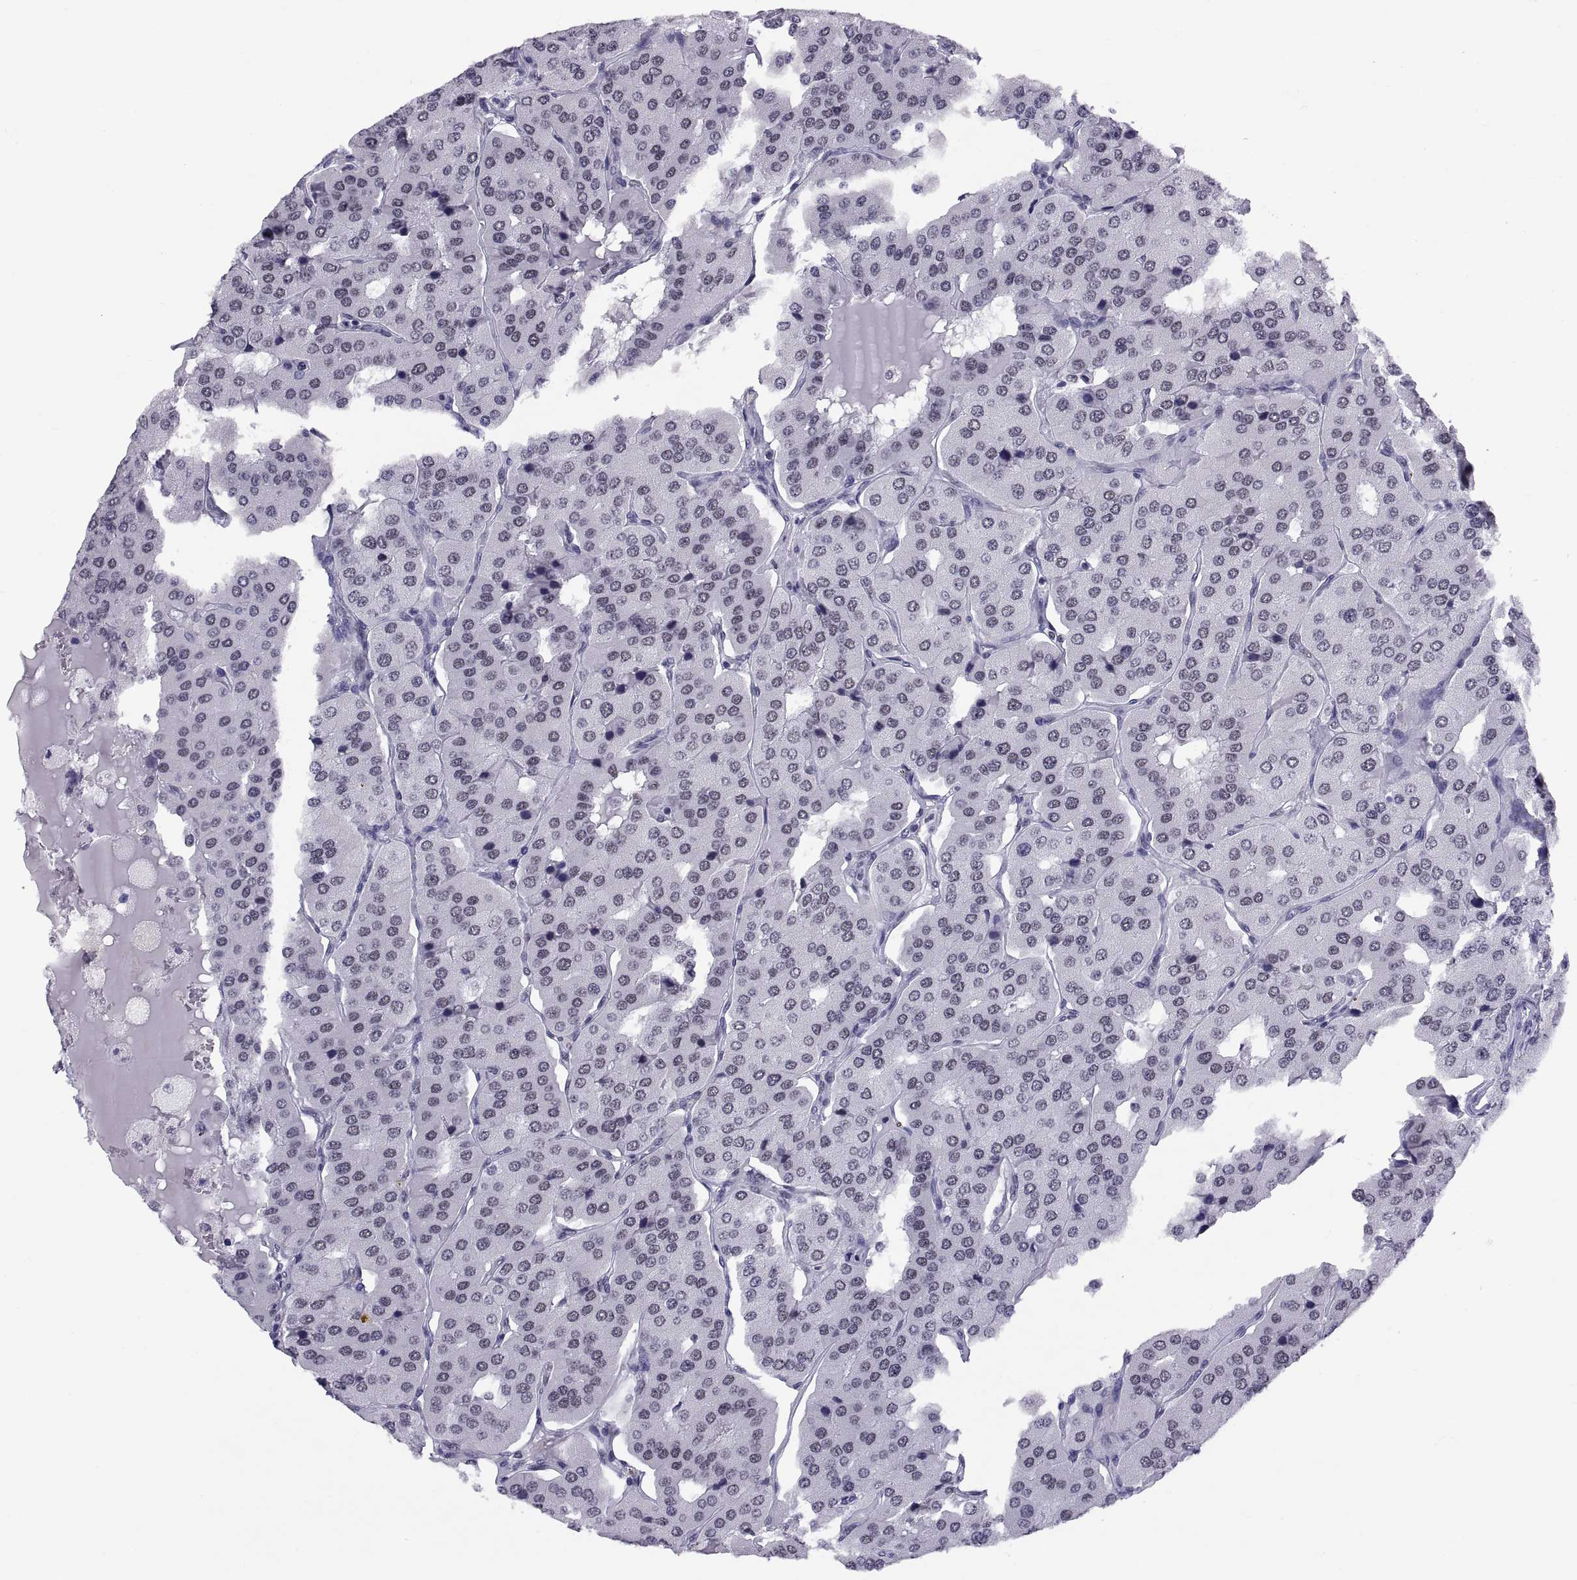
{"staining": {"intensity": "negative", "quantity": "none", "location": "none"}, "tissue": "parathyroid gland", "cell_type": "Glandular cells", "image_type": "normal", "snomed": [{"axis": "morphology", "description": "Normal tissue, NOS"}, {"axis": "morphology", "description": "Adenoma, NOS"}, {"axis": "topography", "description": "Parathyroid gland"}], "caption": "This is a image of IHC staining of normal parathyroid gland, which shows no positivity in glandular cells.", "gene": "NEUROD6", "patient": {"sex": "female", "age": 86}}